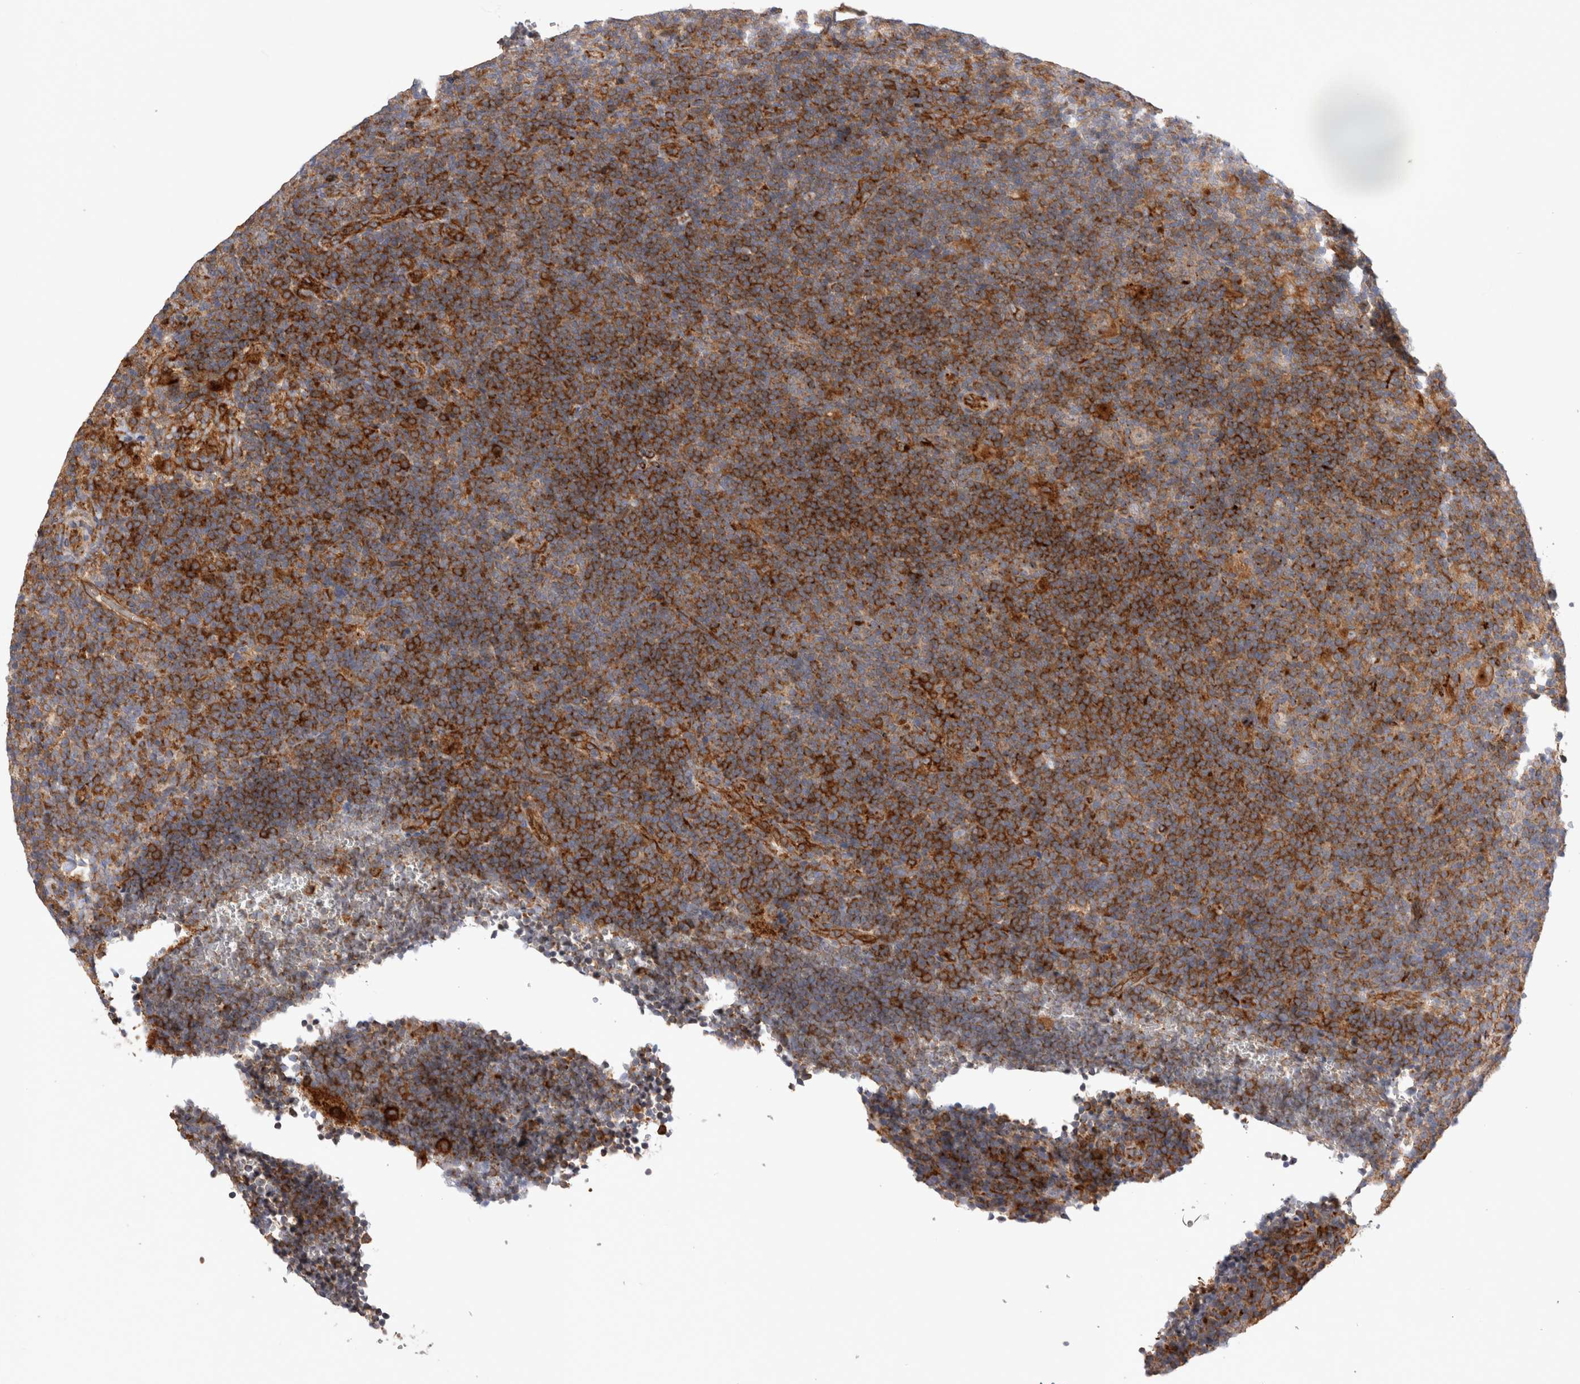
{"staining": {"intensity": "moderate", "quantity": ">75%", "location": "cytoplasmic/membranous"}, "tissue": "lymphoma", "cell_type": "Tumor cells", "image_type": "cancer", "snomed": [{"axis": "morphology", "description": "Hodgkin's disease, NOS"}, {"axis": "topography", "description": "Lymph node"}], "caption": "DAB (3,3'-diaminobenzidine) immunohistochemical staining of human lymphoma demonstrates moderate cytoplasmic/membranous protein positivity in approximately >75% of tumor cells. (DAB (3,3'-diaminobenzidine) IHC with brightfield microscopy, high magnification).", "gene": "BNIP2", "patient": {"sex": "female", "age": 57}}